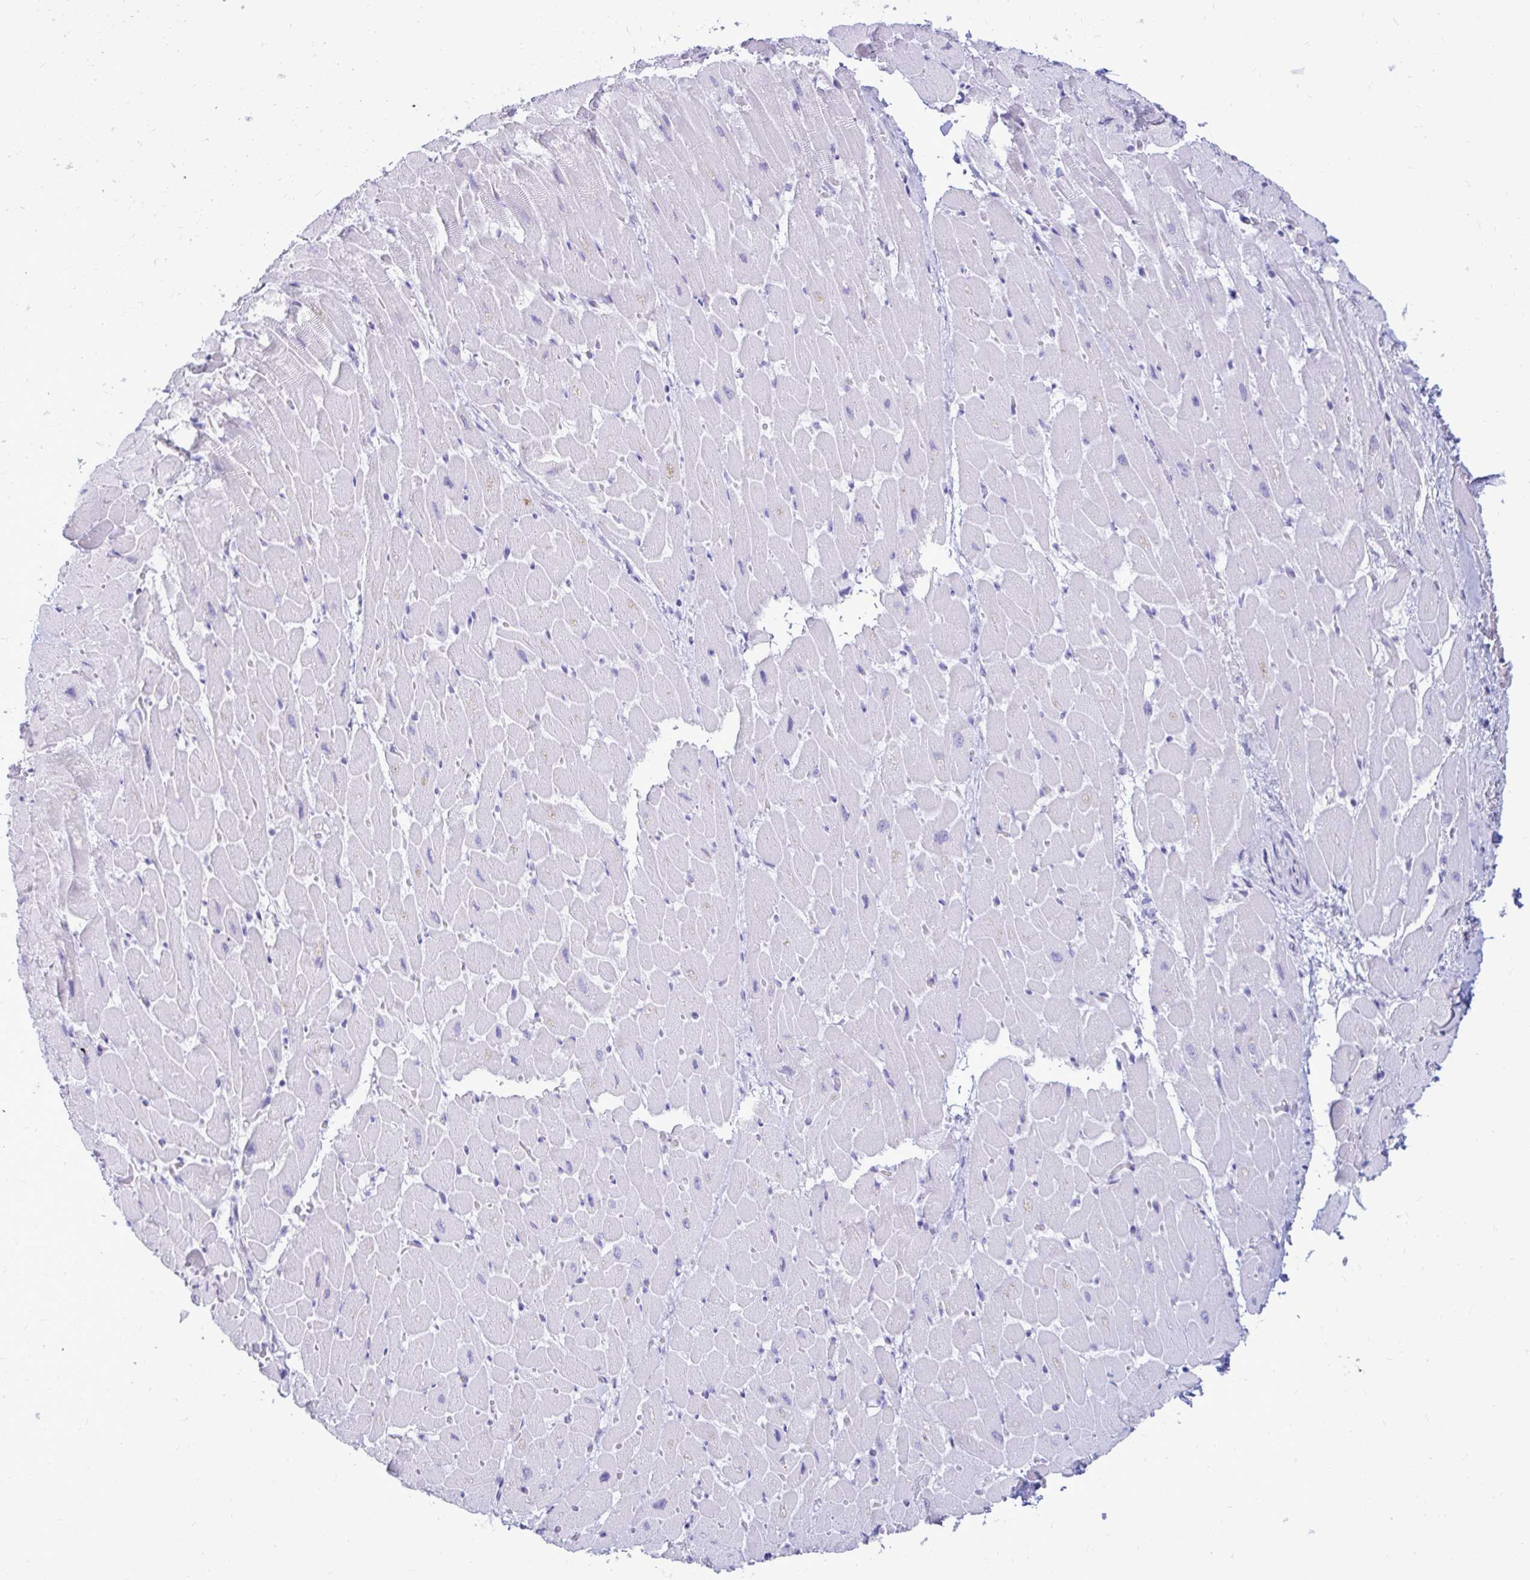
{"staining": {"intensity": "negative", "quantity": "none", "location": "none"}, "tissue": "heart muscle", "cell_type": "Cardiomyocytes", "image_type": "normal", "snomed": [{"axis": "morphology", "description": "Normal tissue, NOS"}, {"axis": "topography", "description": "Heart"}], "caption": "Photomicrograph shows no protein positivity in cardiomyocytes of benign heart muscle. (Stains: DAB (3,3'-diaminobenzidine) immunohistochemistry with hematoxylin counter stain, Microscopy: brightfield microscopy at high magnification).", "gene": "OR10R2", "patient": {"sex": "male", "age": 37}}